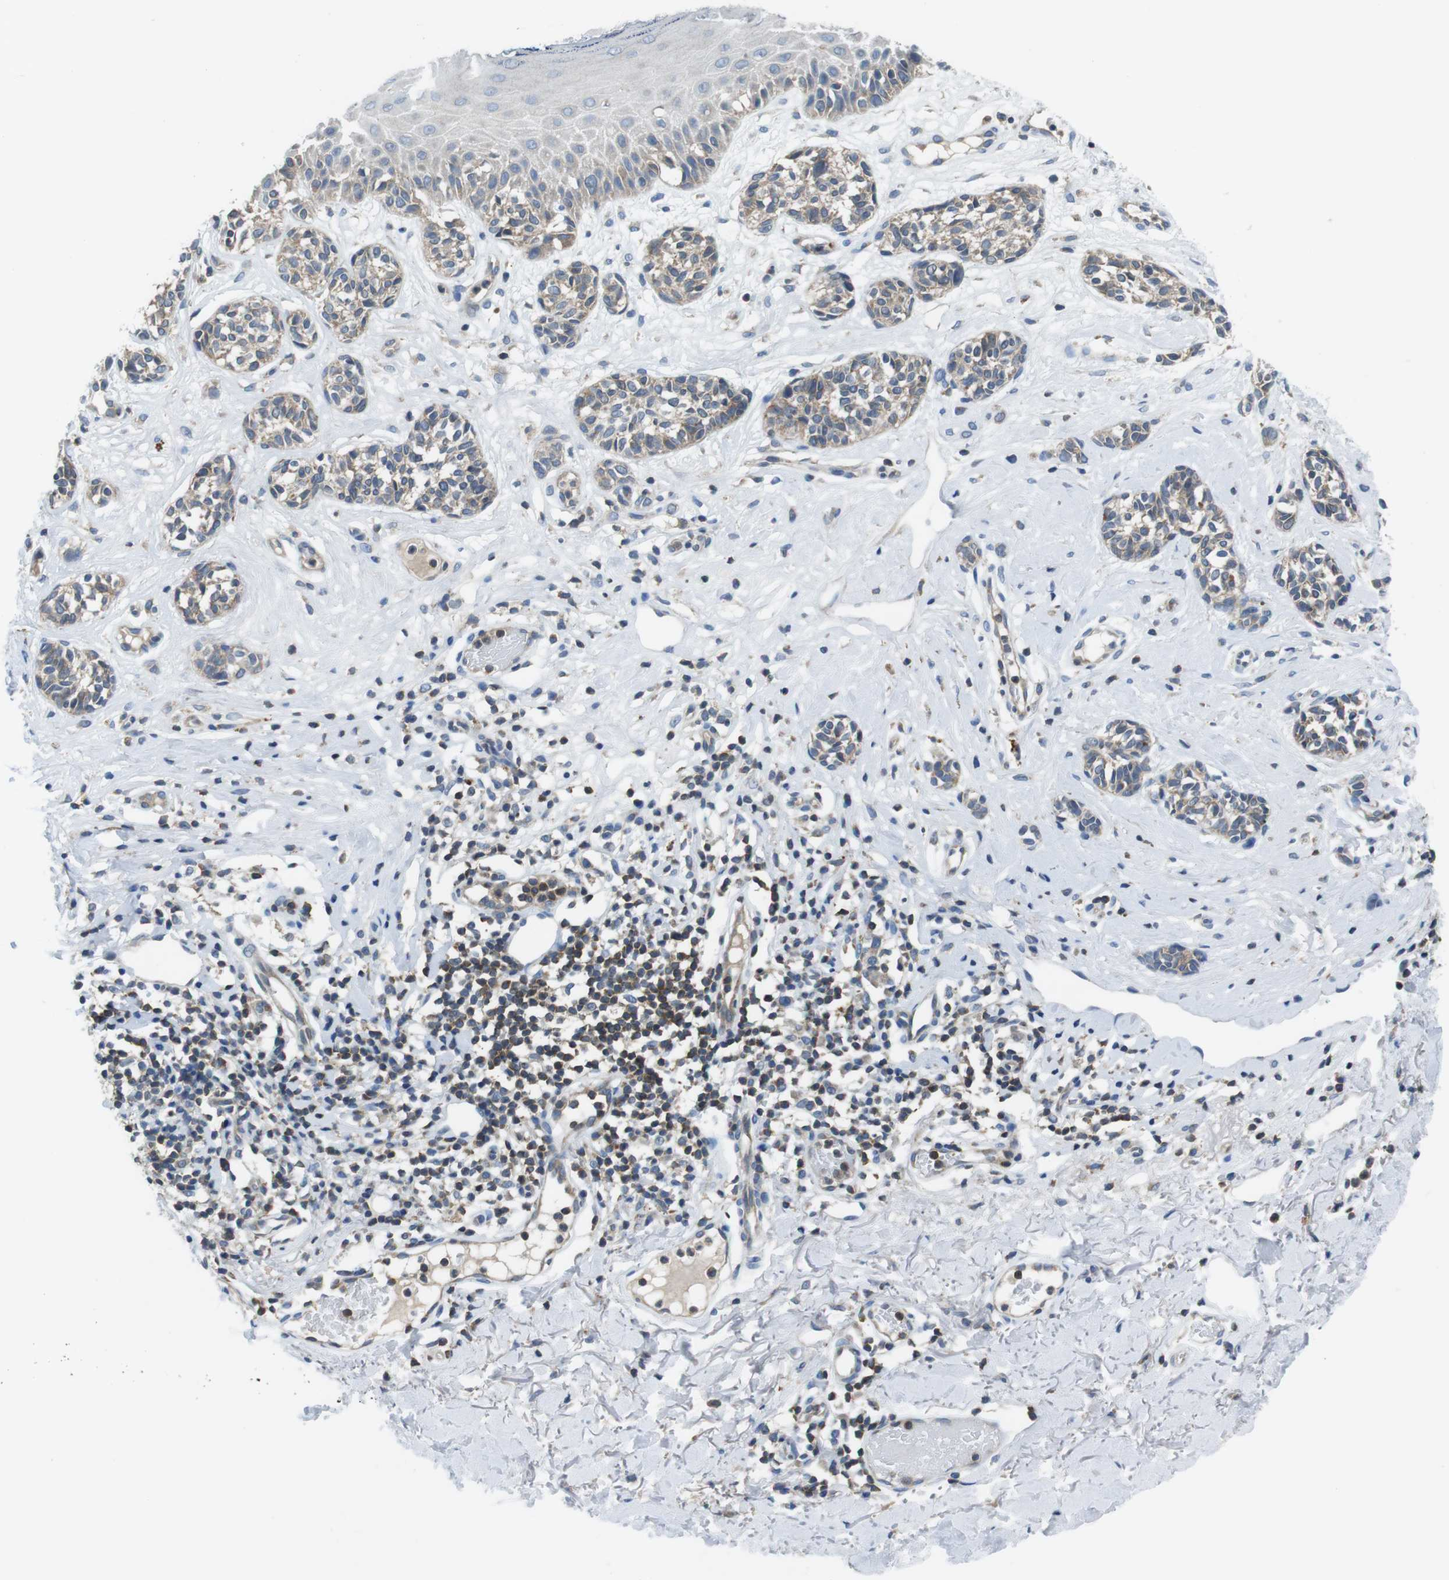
{"staining": {"intensity": "weak", "quantity": ">75%", "location": "cytoplasmic/membranous"}, "tissue": "melanoma", "cell_type": "Tumor cells", "image_type": "cancer", "snomed": [{"axis": "morphology", "description": "Malignant melanoma, NOS"}, {"axis": "topography", "description": "Skin"}], "caption": "Protein expression analysis of human melanoma reveals weak cytoplasmic/membranous expression in about >75% of tumor cells.", "gene": "PIK3CD", "patient": {"sex": "male", "age": 64}}